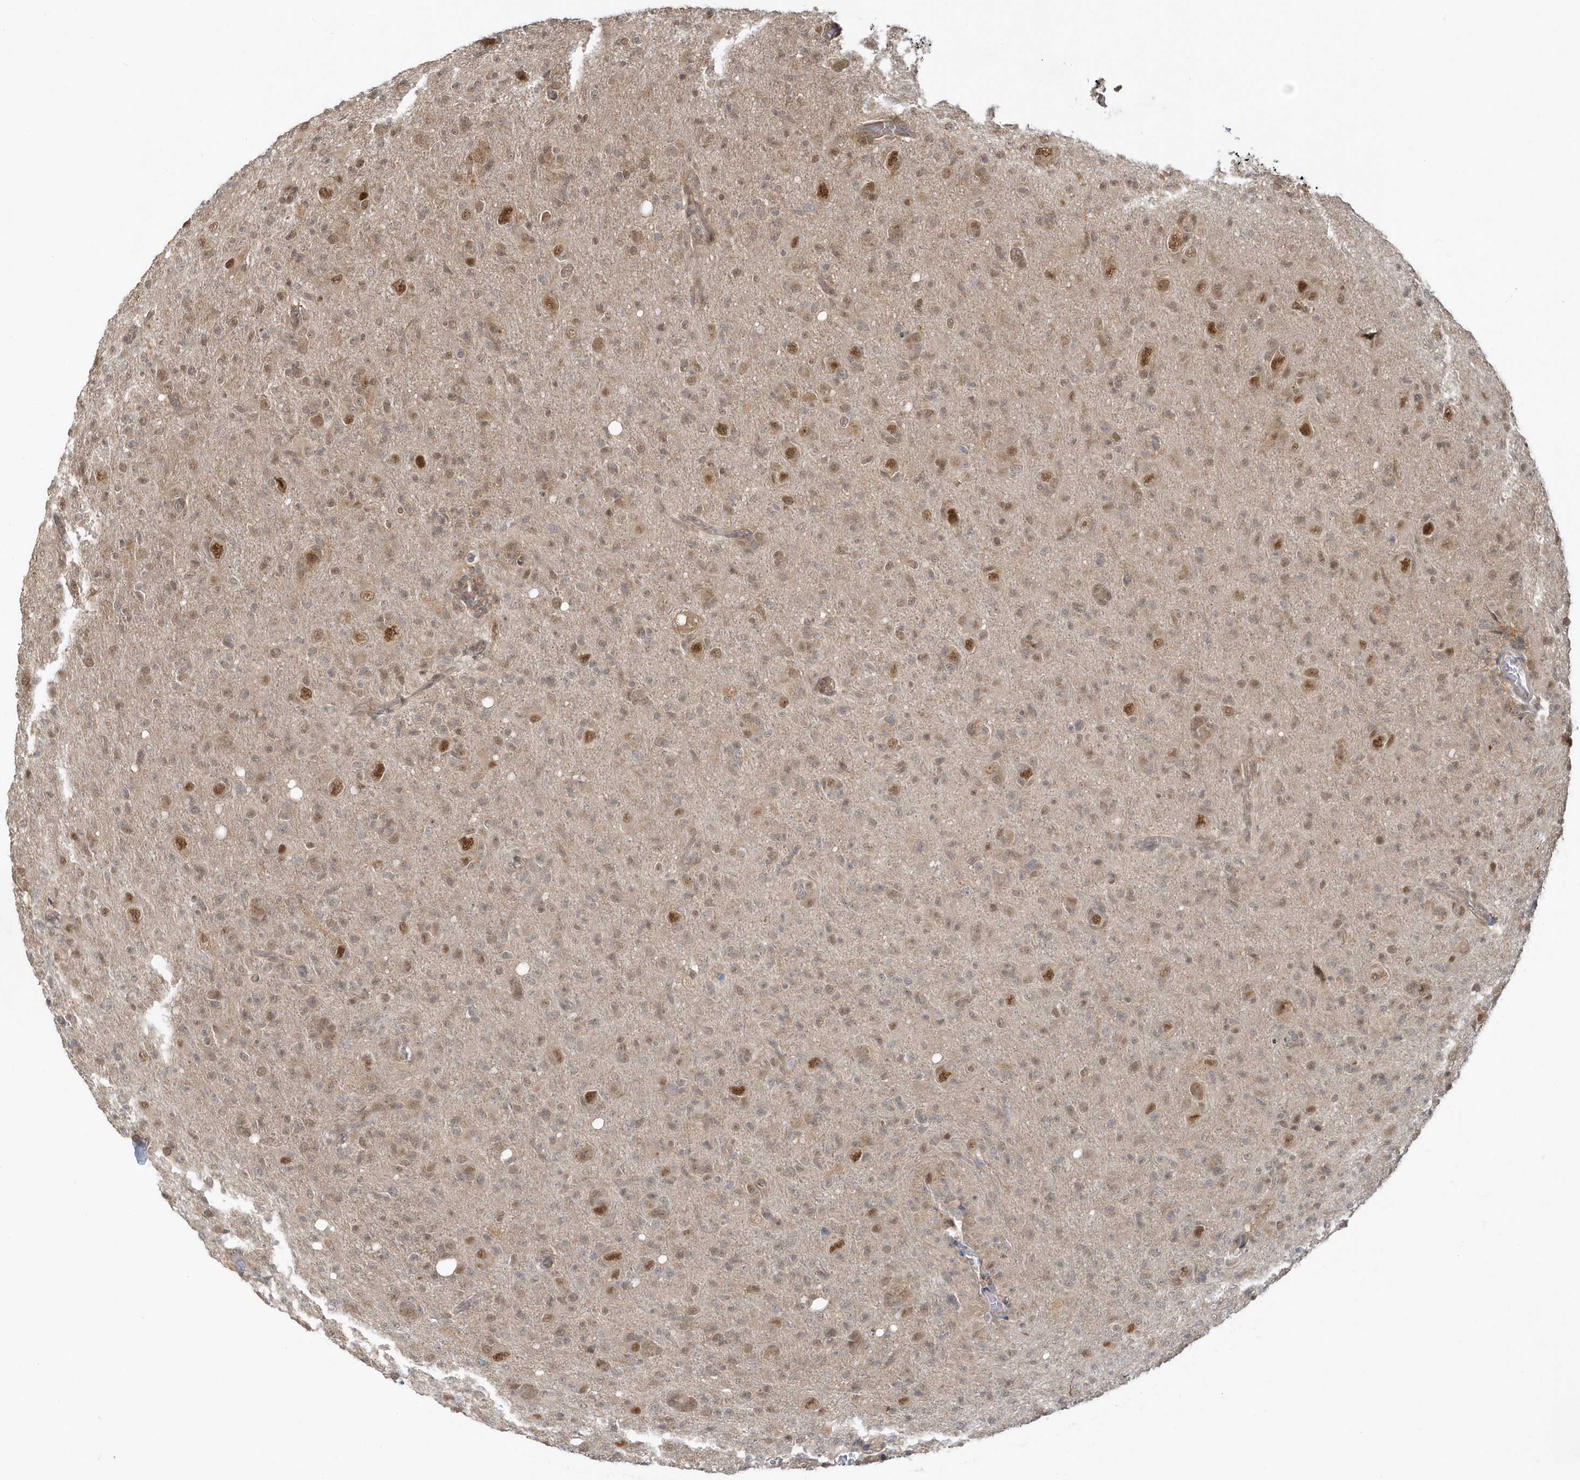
{"staining": {"intensity": "weak", "quantity": ">75%", "location": "cytoplasmic/membranous,nuclear"}, "tissue": "glioma", "cell_type": "Tumor cells", "image_type": "cancer", "snomed": [{"axis": "morphology", "description": "Glioma, malignant, High grade"}, {"axis": "topography", "description": "Brain"}], "caption": "About >75% of tumor cells in human high-grade glioma (malignant) demonstrate weak cytoplasmic/membranous and nuclear protein staining as visualized by brown immunohistochemical staining.", "gene": "PSMD6", "patient": {"sex": "female", "age": 57}}